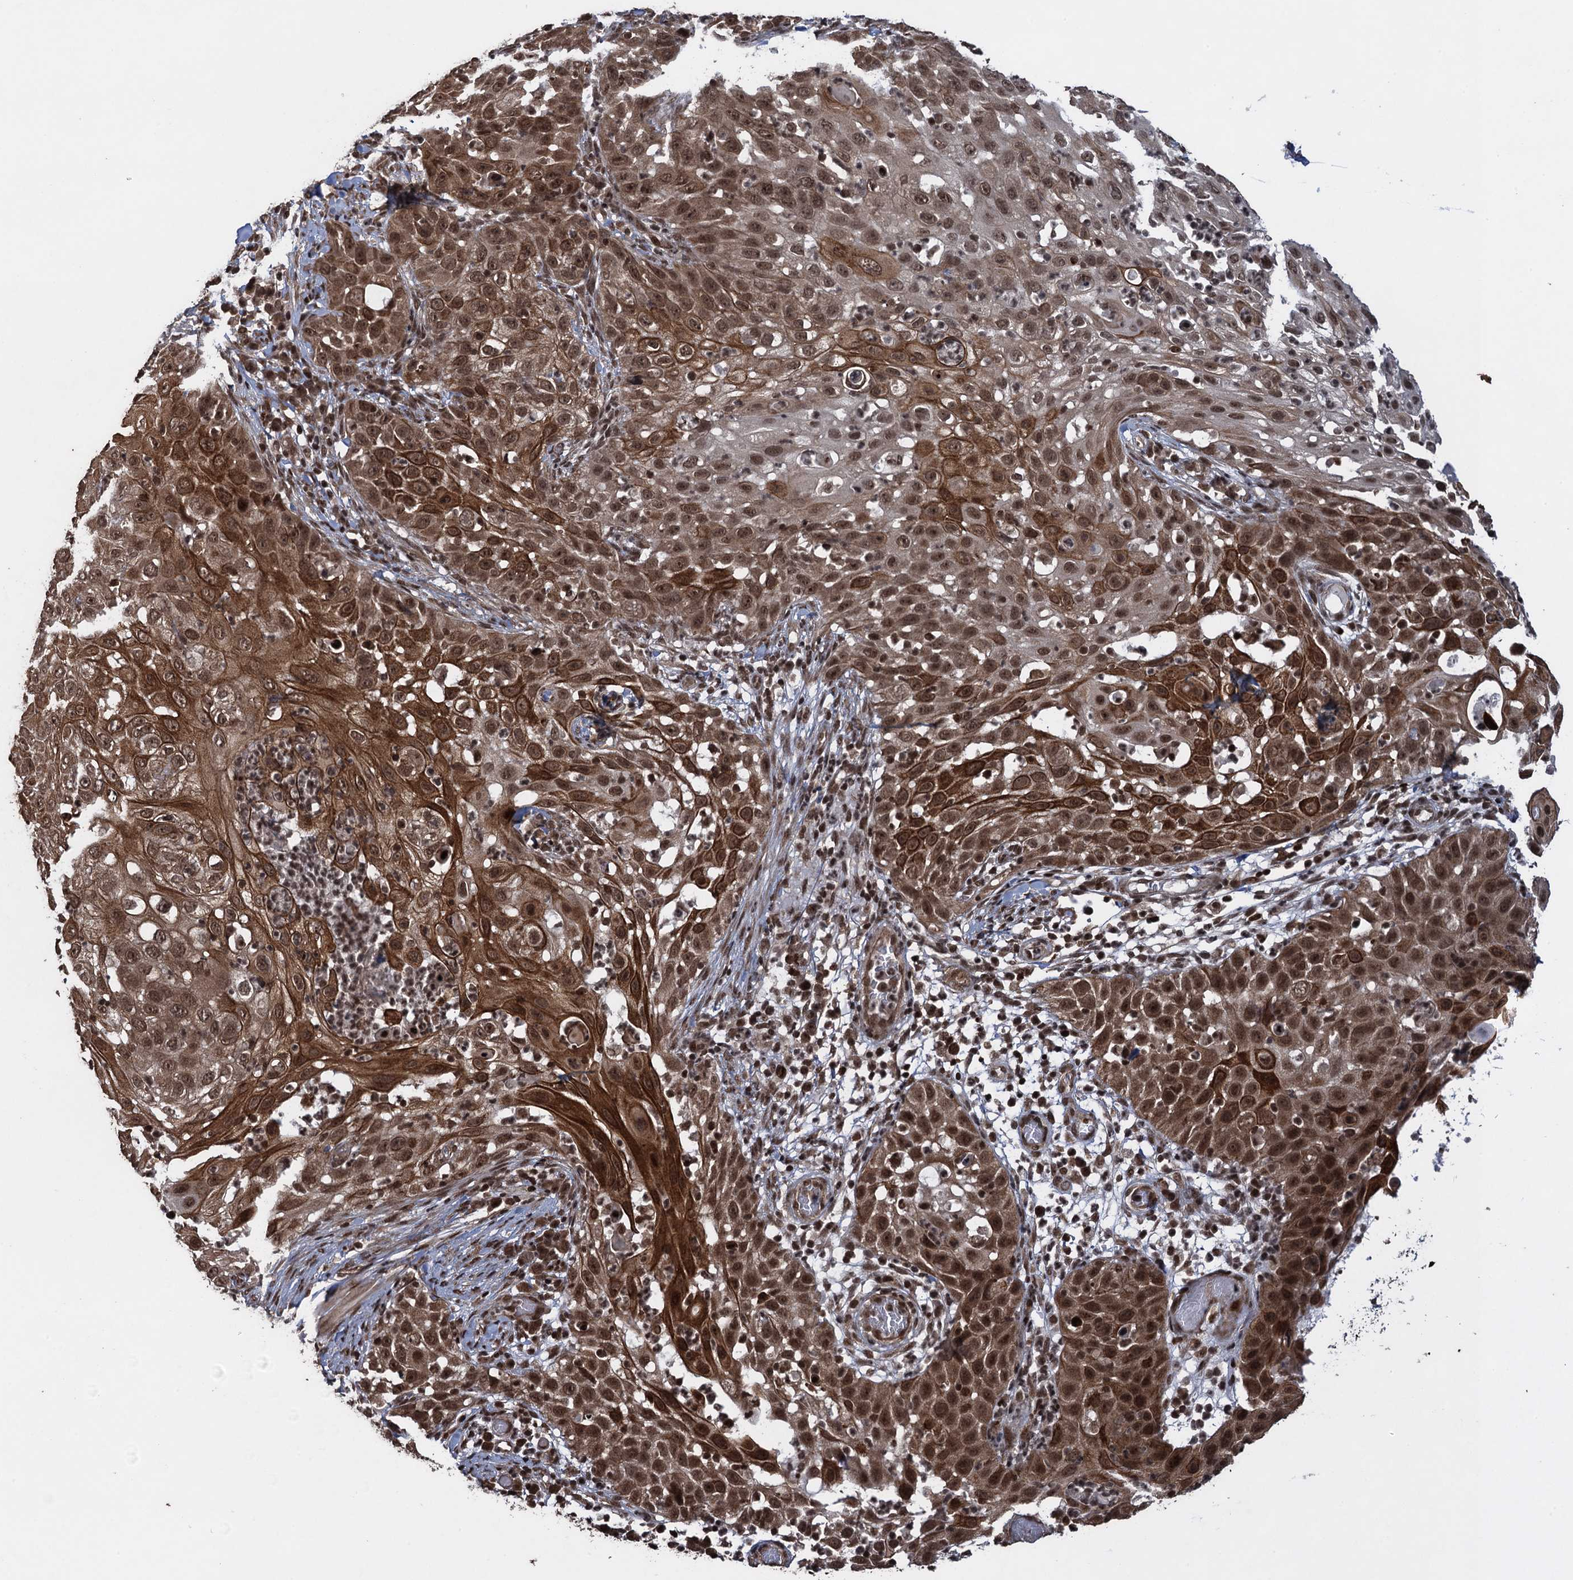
{"staining": {"intensity": "strong", "quantity": ">75%", "location": "cytoplasmic/membranous,nuclear"}, "tissue": "skin cancer", "cell_type": "Tumor cells", "image_type": "cancer", "snomed": [{"axis": "morphology", "description": "Squamous cell carcinoma, NOS"}, {"axis": "topography", "description": "Skin"}], "caption": "Approximately >75% of tumor cells in skin squamous cell carcinoma exhibit strong cytoplasmic/membranous and nuclear protein staining as visualized by brown immunohistochemical staining.", "gene": "ZNF169", "patient": {"sex": "female", "age": 44}}